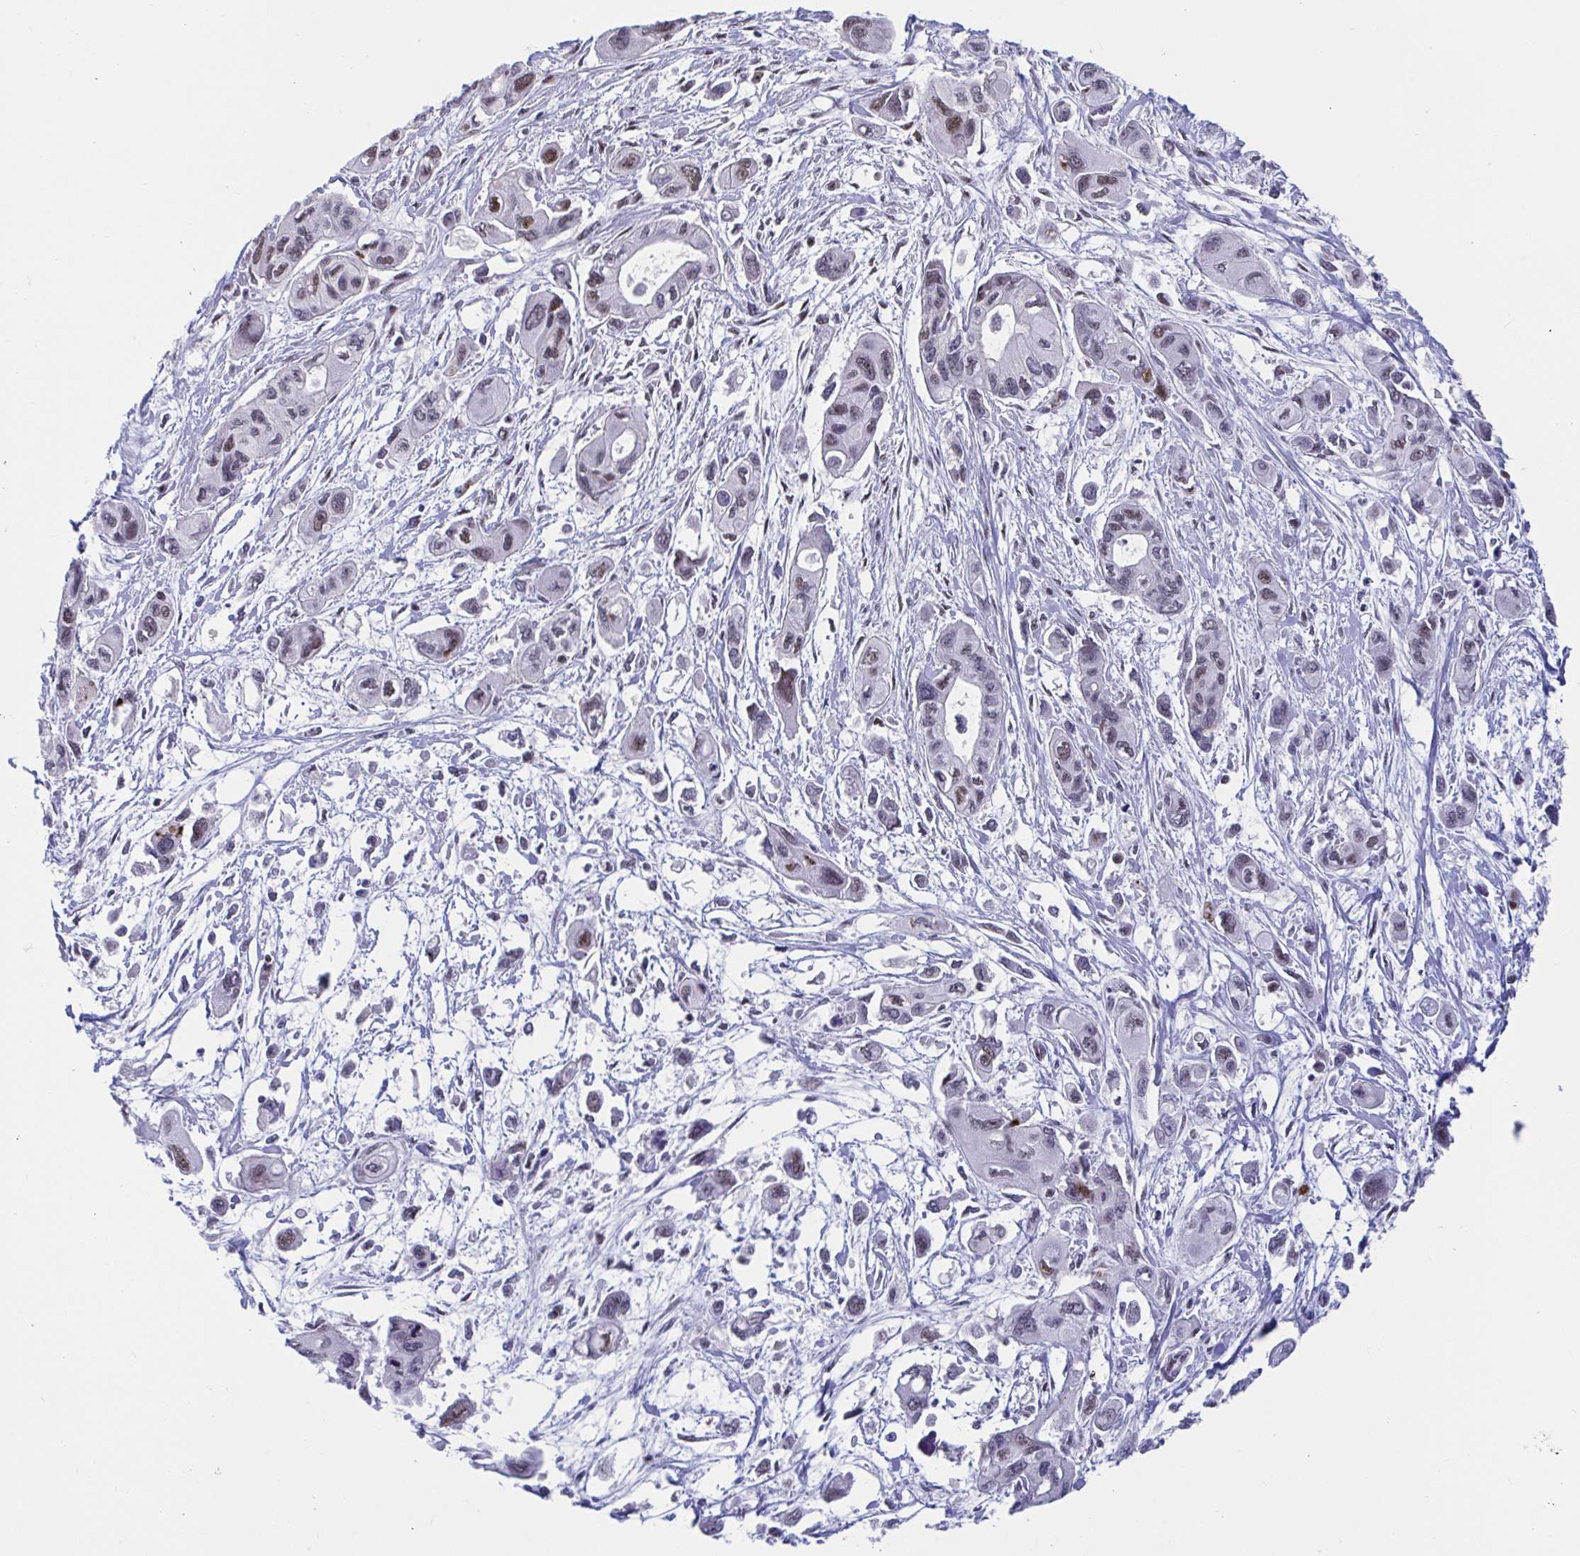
{"staining": {"intensity": "moderate", "quantity": "25%-75%", "location": "nuclear"}, "tissue": "pancreatic cancer", "cell_type": "Tumor cells", "image_type": "cancer", "snomed": [{"axis": "morphology", "description": "Adenocarcinoma, NOS"}, {"axis": "topography", "description": "Pancreas"}], "caption": "Immunohistochemistry (IHC) image of neoplastic tissue: pancreatic cancer (adenocarcinoma) stained using immunohistochemistry reveals medium levels of moderate protein expression localized specifically in the nuclear of tumor cells, appearing as a nuclear brown color.", "gene": "IKZF2", "patient": {"sex": "female", "age": 47}}